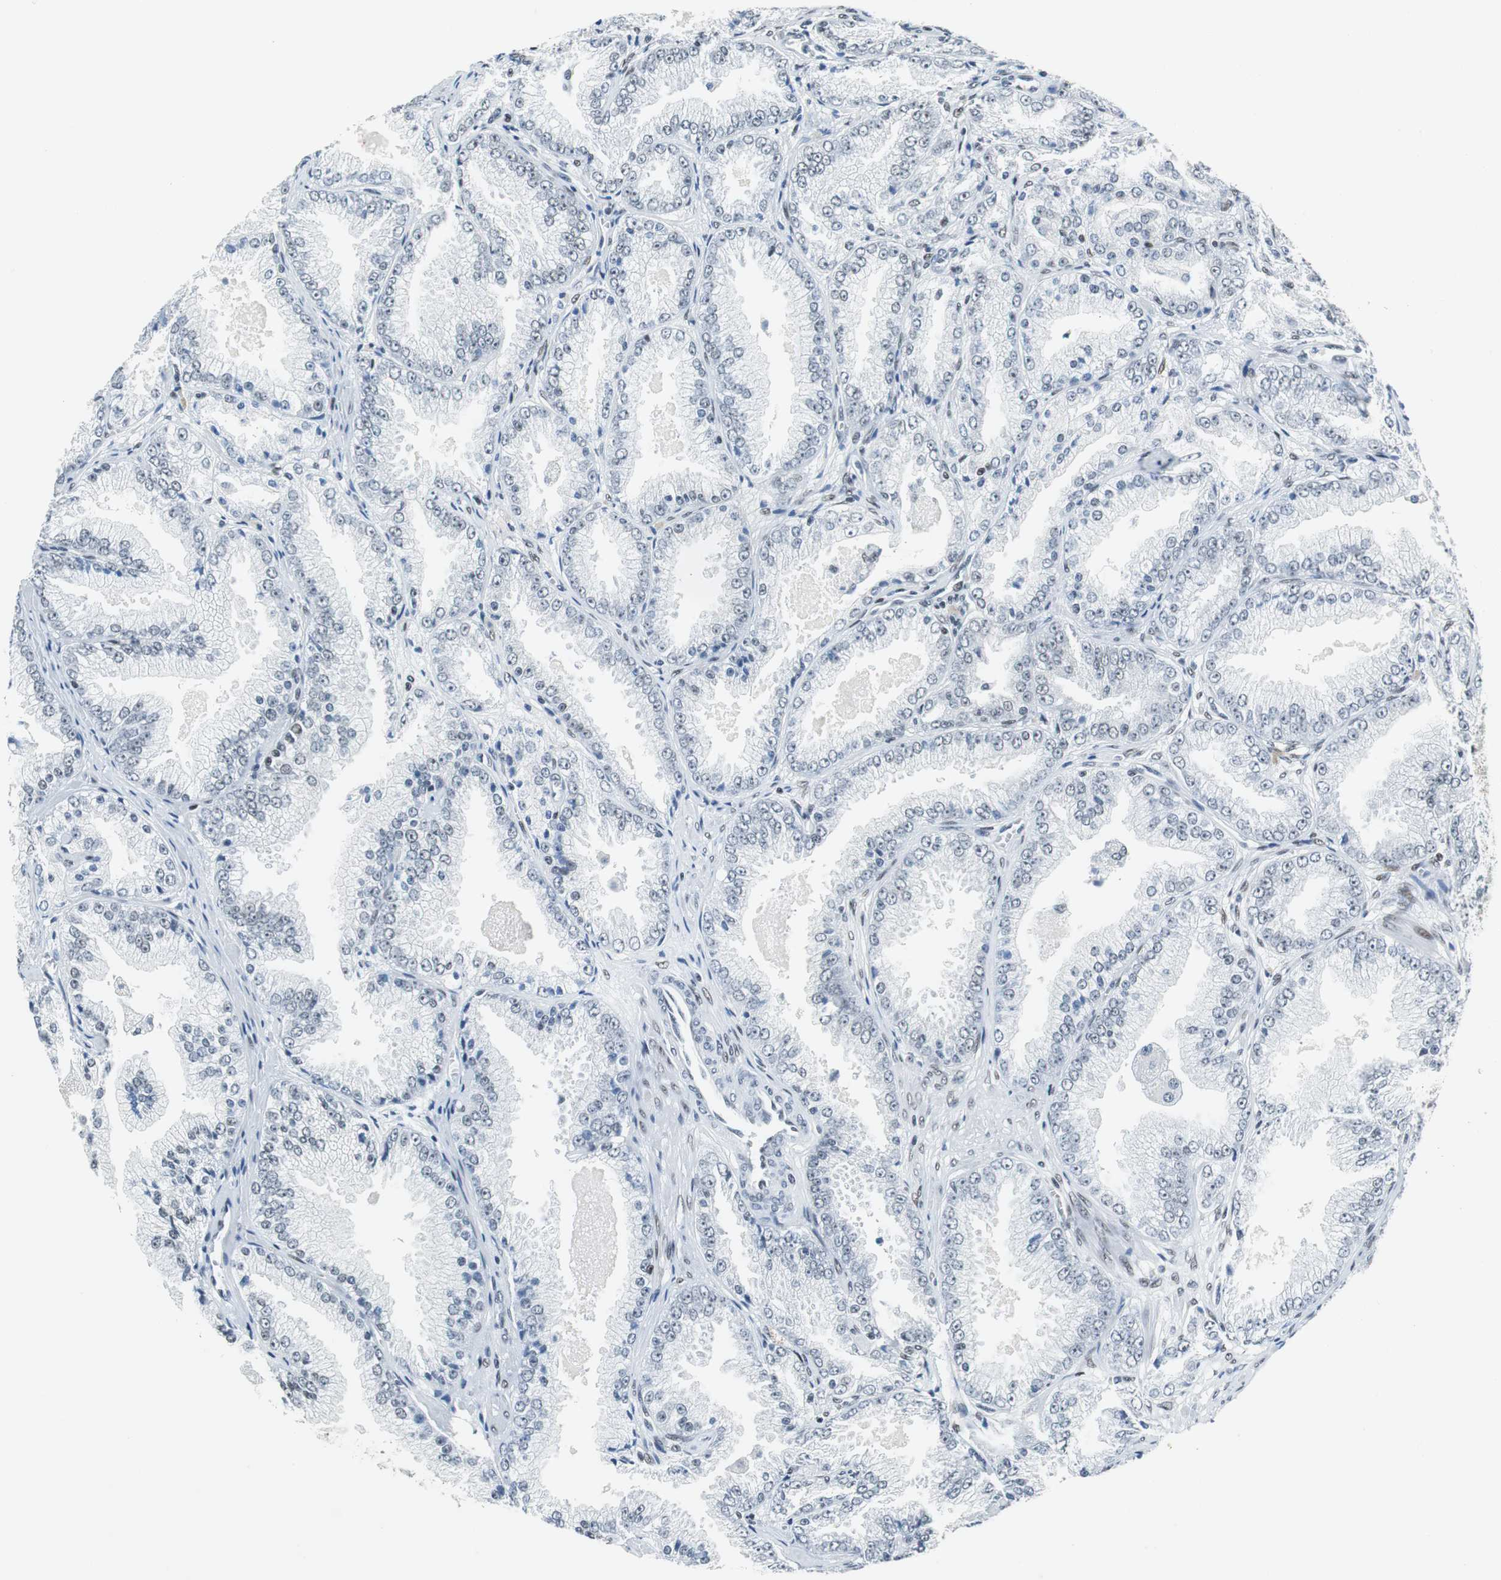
{"staining": {"intensity": "negative", "quantity": "none", "location": "none"}, "tissue": "prostate cancer", "cell_type": "Tumor cells", "image_type": "cancer", "snomed": [{"axis": "morphology", "description": "Adenocarcinoma, High grade"}, {"axis": "topography", "description": "Prostate"}], "caption": "The image shows no staining of tumor cells in prostate adenocarcinoma (high-grade).", "gene": "HDAC3", "patient": {"sex": "male", "age": 61}}